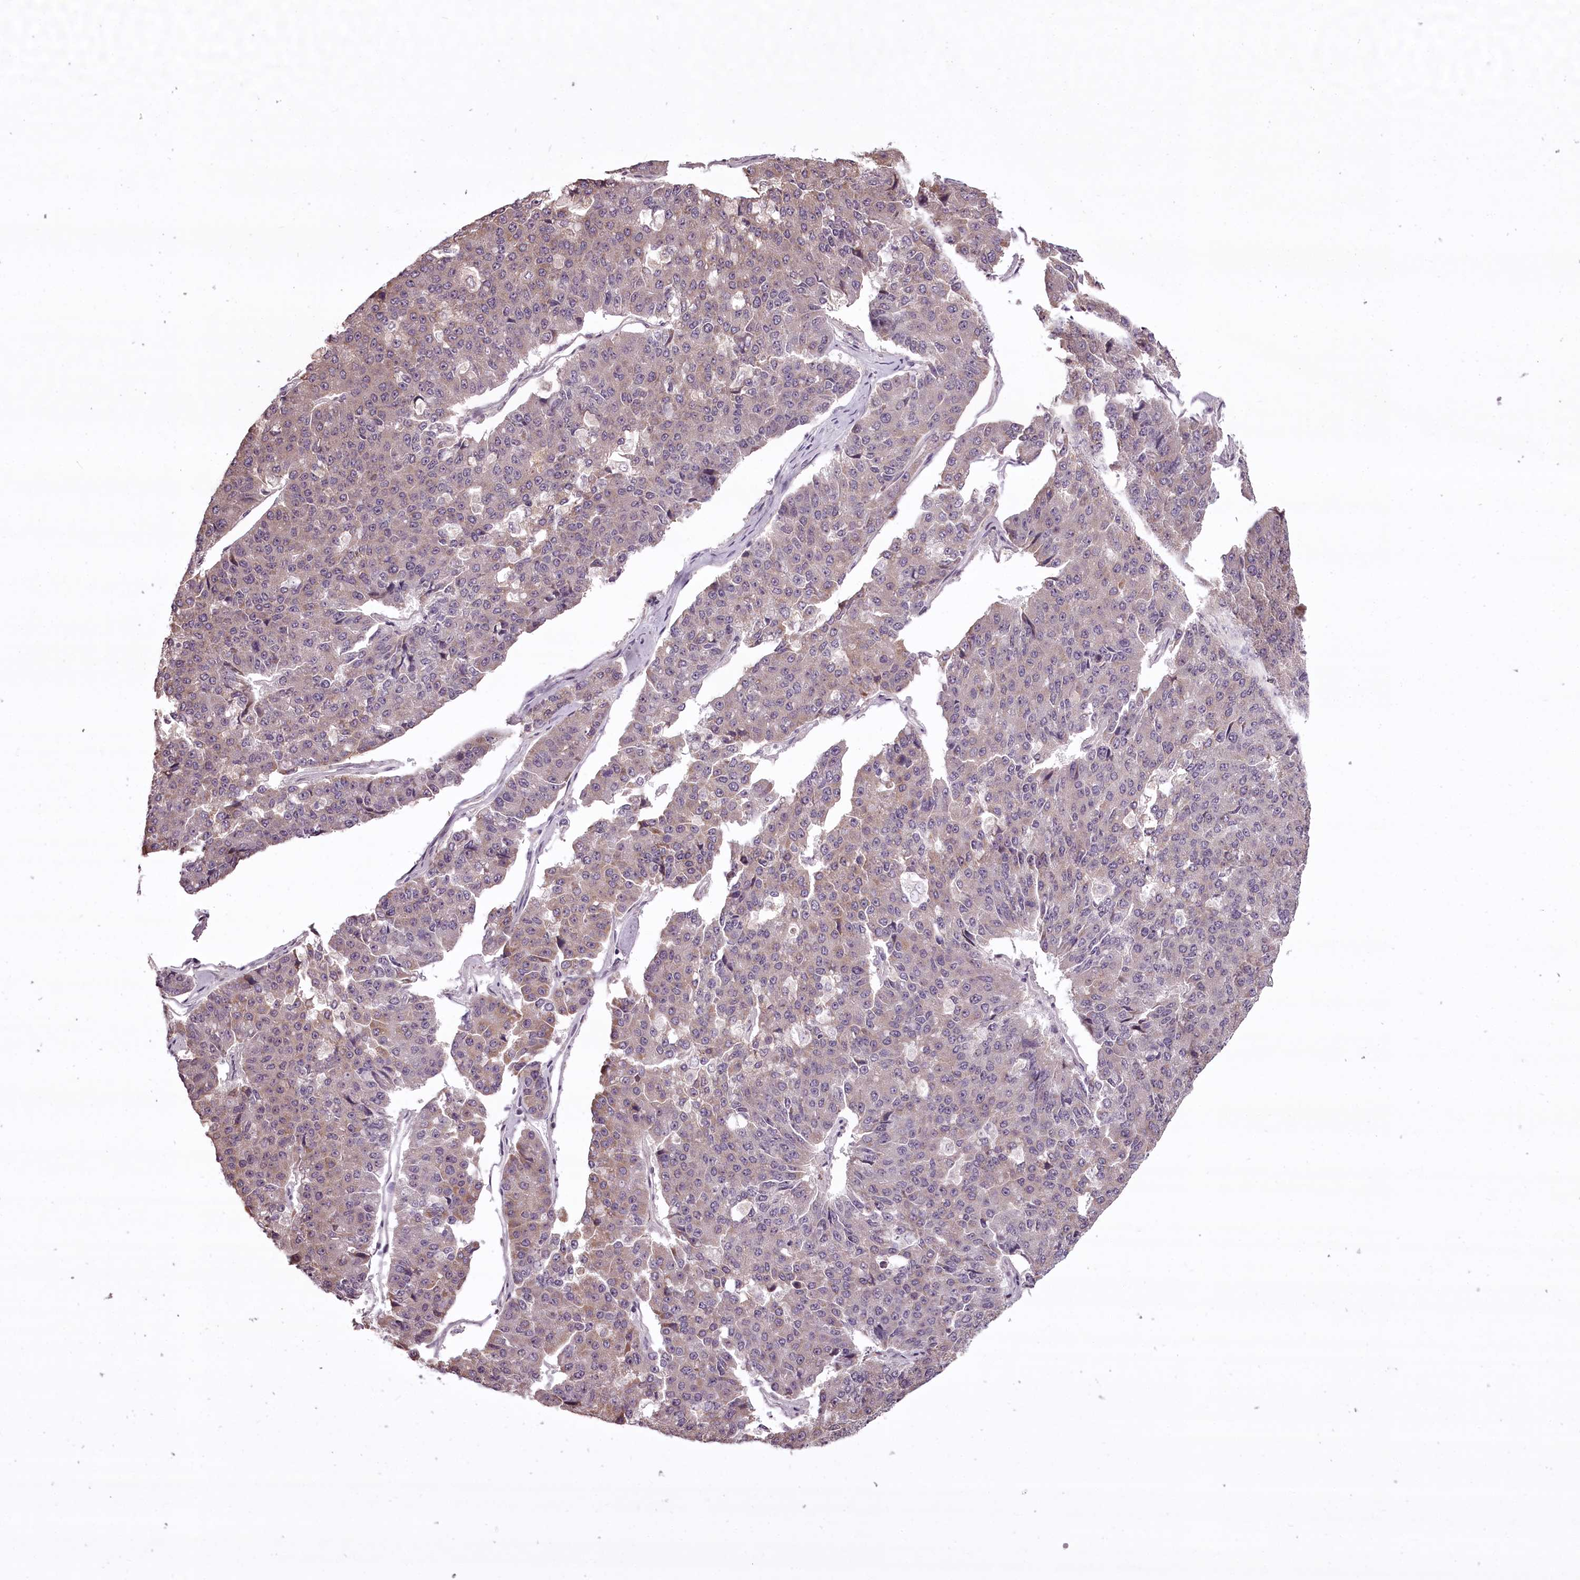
{"staining": {"intensity": "weak", "quantity": "<25%", "location": "cytoplasmic/membranous"}, "tissue": "pancreatic cancer", "cell_type": "Tumor cells", "image_type": "cancer", "snomed": [{"axis": "morphology", "description": "Adenocarcinoma, NOS"}, {"axis": "topography", "description": "Pancreas"}], "caption": "DAB (3,3'-diaminobenzidine) immunohistochemical staining of pancreatic adenocarcinoma exhibits no significant expression in tumor cells. (DAB (3,3'-diaminobenzidine) IHC with hematoxylin counter stain).", "gene": "CCDC92", "patient": {"sex": "male", "age": 50}}